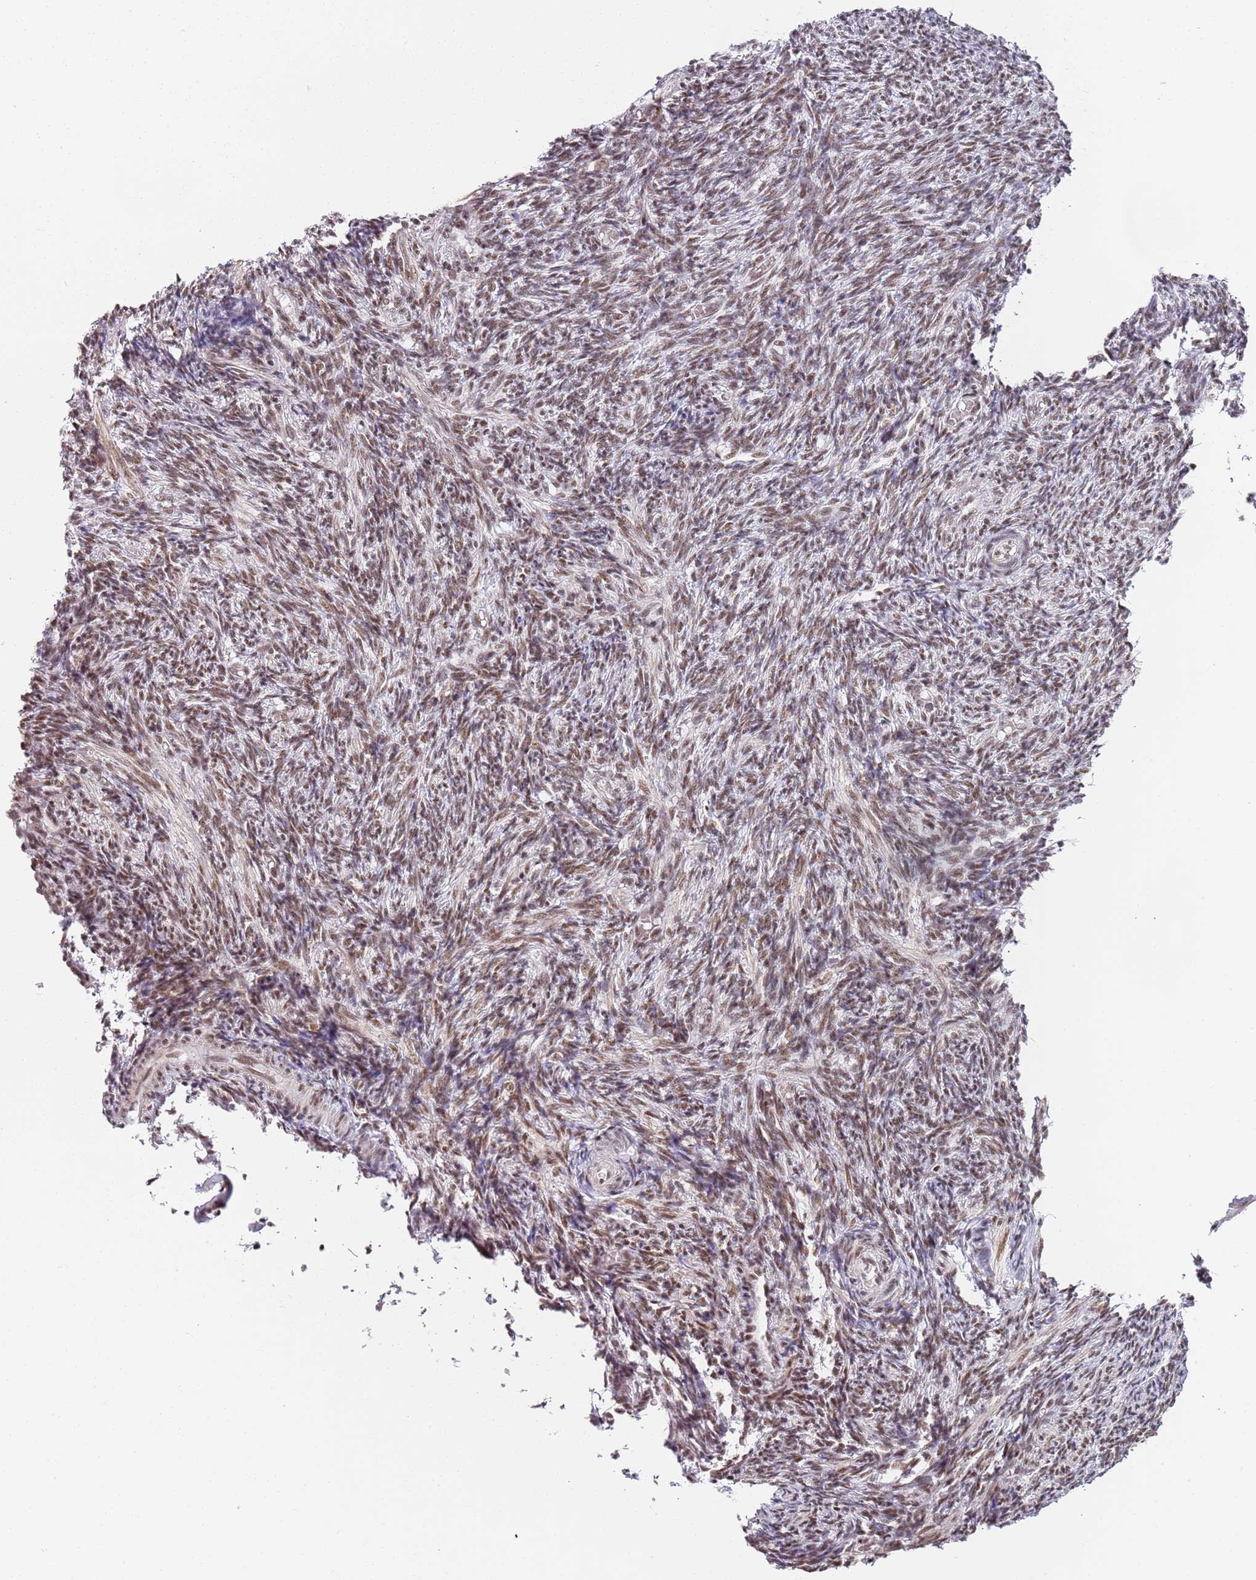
{"staining": {"intensity": "strong", "quantity": ">75%", "location": "nuclear"}, "tissue": "ovary", "cell_type": "Follicle cells", "image_type": "normal", "snomed": [{"axis": "morphology", "description": "Normal tissue, NOS"}, {"axis": "topography", "description": "Ovary"}], "caption": "The histopathology image reveals a brown stain indicating the presence of a protein in the nuclear of follicle cells in ovary.", "gene": "AKAP8L", "patient": {"sex": "female", "age": 27}}